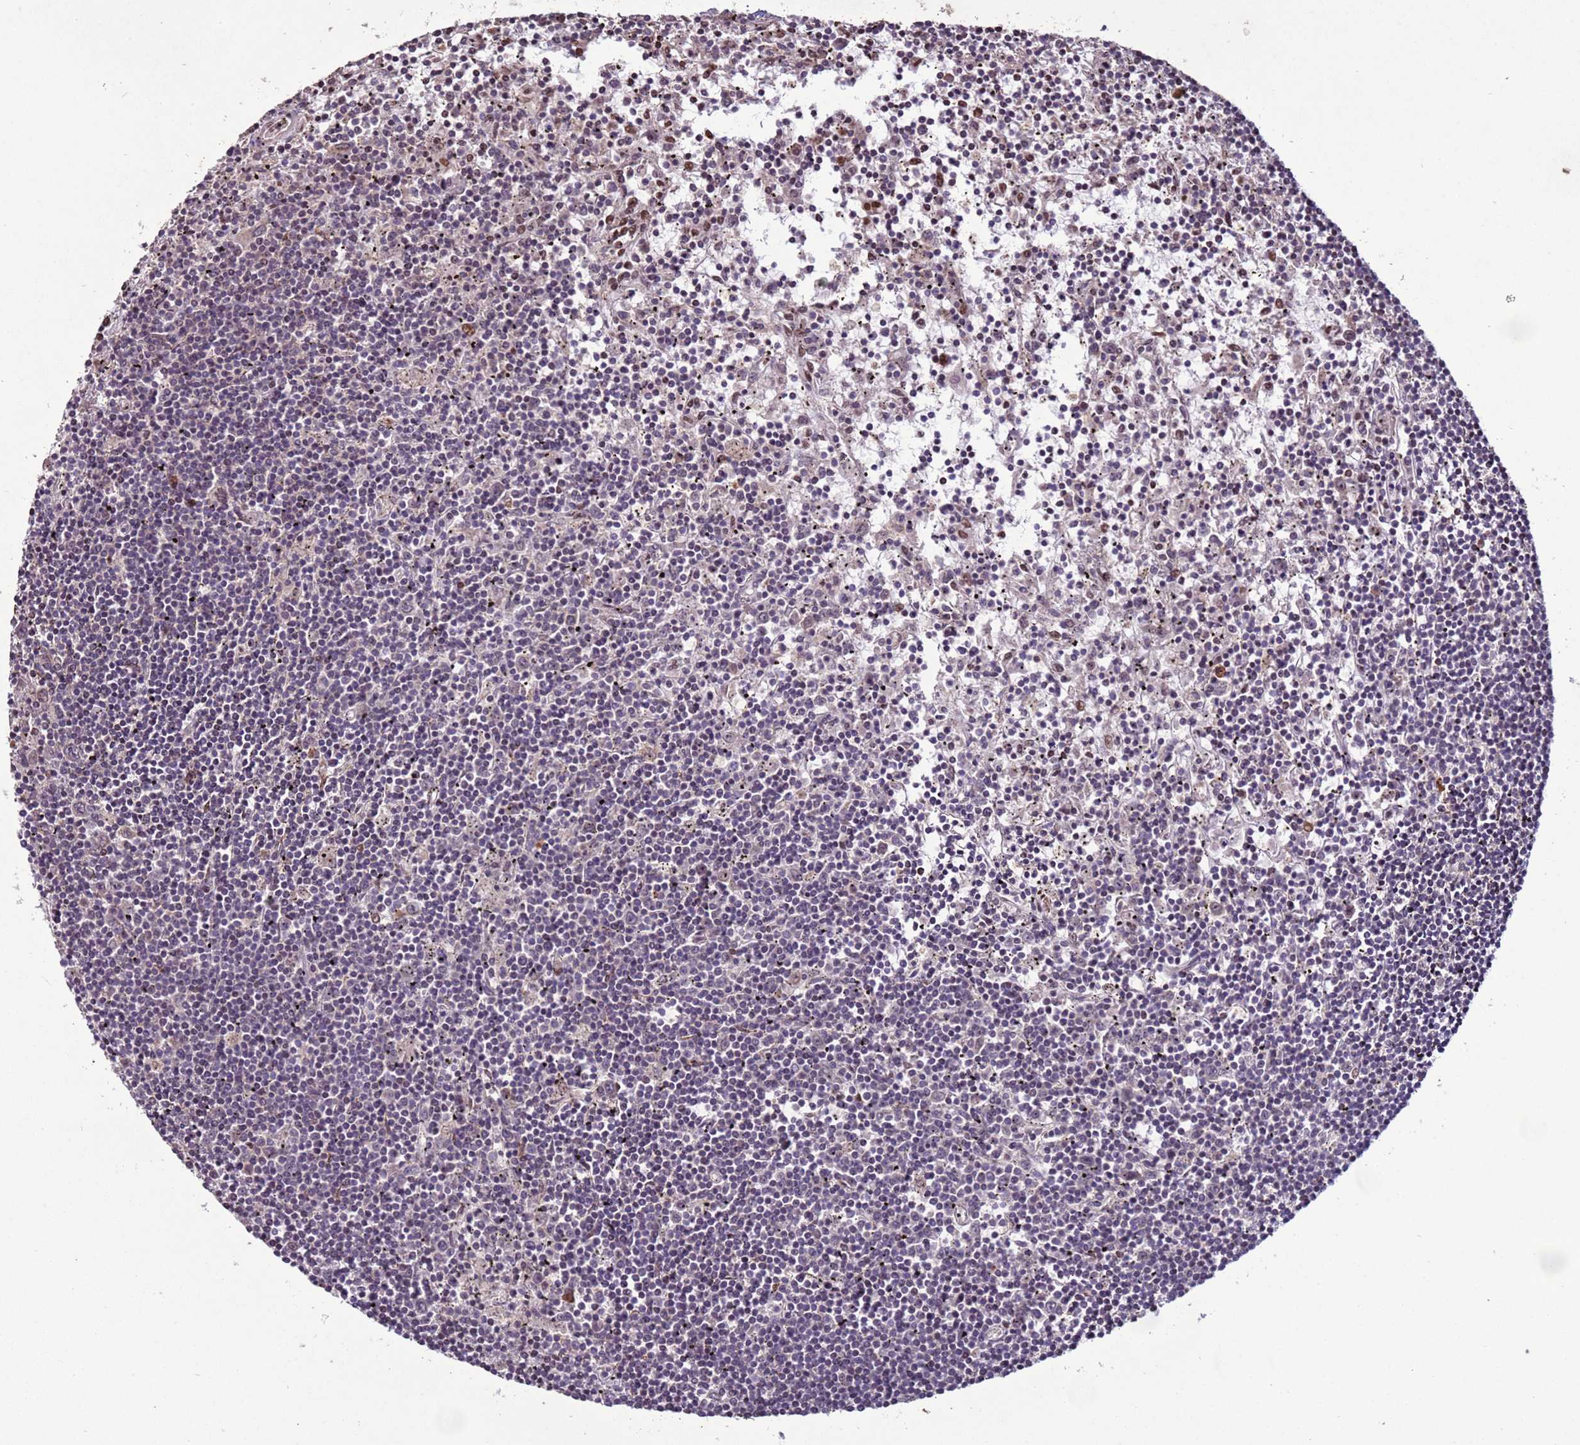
{"staining": {"intensity": "negative", "quantity": "none", "location": "none"}, "tissue": "lymphoma", "cell_type": "Tumor cells", "image_type": "cancer", "snomed": [{"axis": "morphology", "description": "Malignant lymphoma, non-Hodgkin's type, Low grade"}, {"axis": "topography", "description": "Spleen"}], "caption": "IHC image of malignant lymphoma, non-Hodgkin's type (low-grade) stained for a protein (brown), which displays no expression in tumor cells. (DAB immunohistochemistry (IHC) visualized using brightfield microscopy, high magnification).", "gene": "HGH1", "patient": {"sex": "male", "age": 76}}